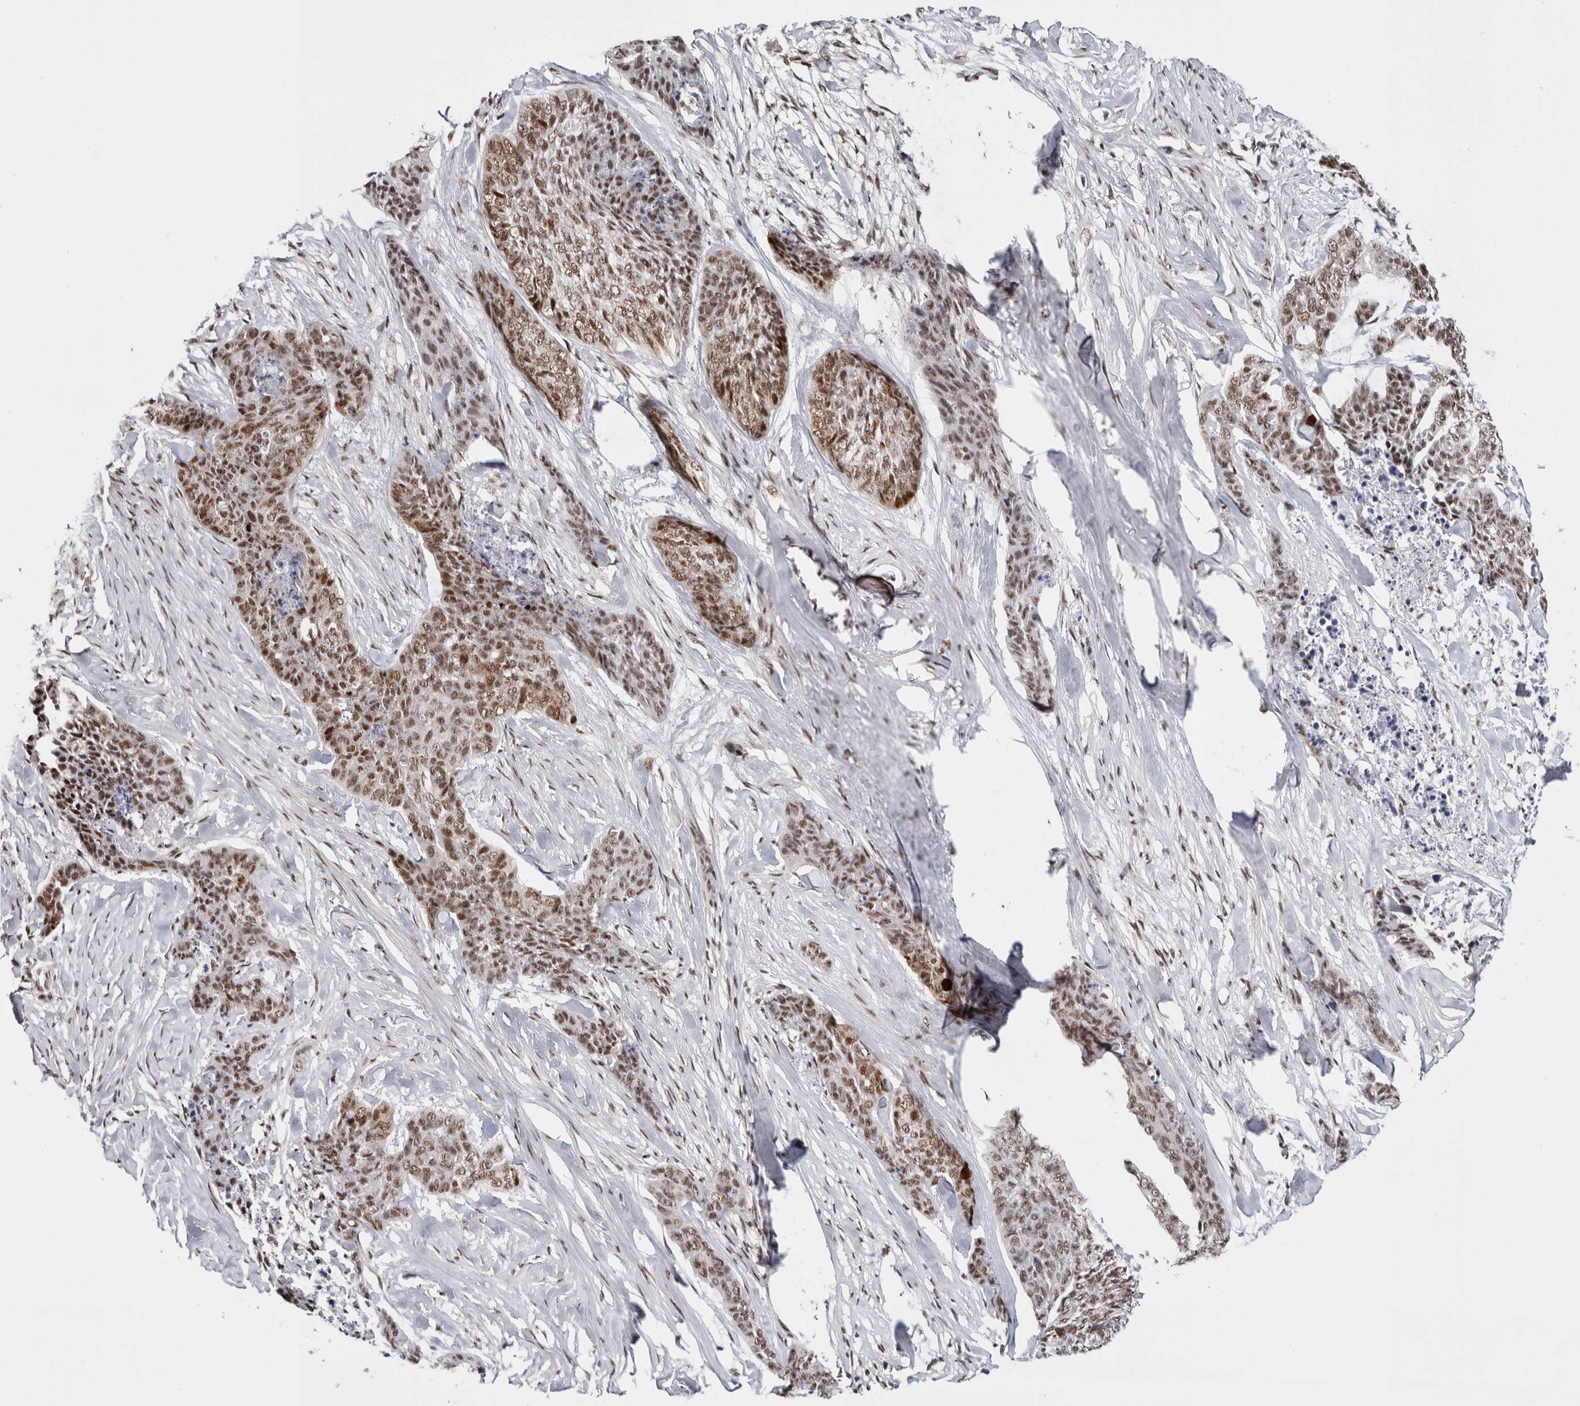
{"staining": {"intensity": "moderate", "quantity": ">75%", "location": "nuclear"}, "tissue": "skin cancer", "cell_type": "Tumor cells", "image_type": "cancer", "snomed": [{"axis": "morphology", "description": "Basal cell carcinoma"}, {"axis": "topography", "description": "Skin"}], "caption": "Skin basal cell carcinoma stained for a protein (brown) reveals moderate nuclear positive expression in about >75% of tumor cells.", "gene": "MKNK1", "patient": {"sex": "female", "age": 64}}